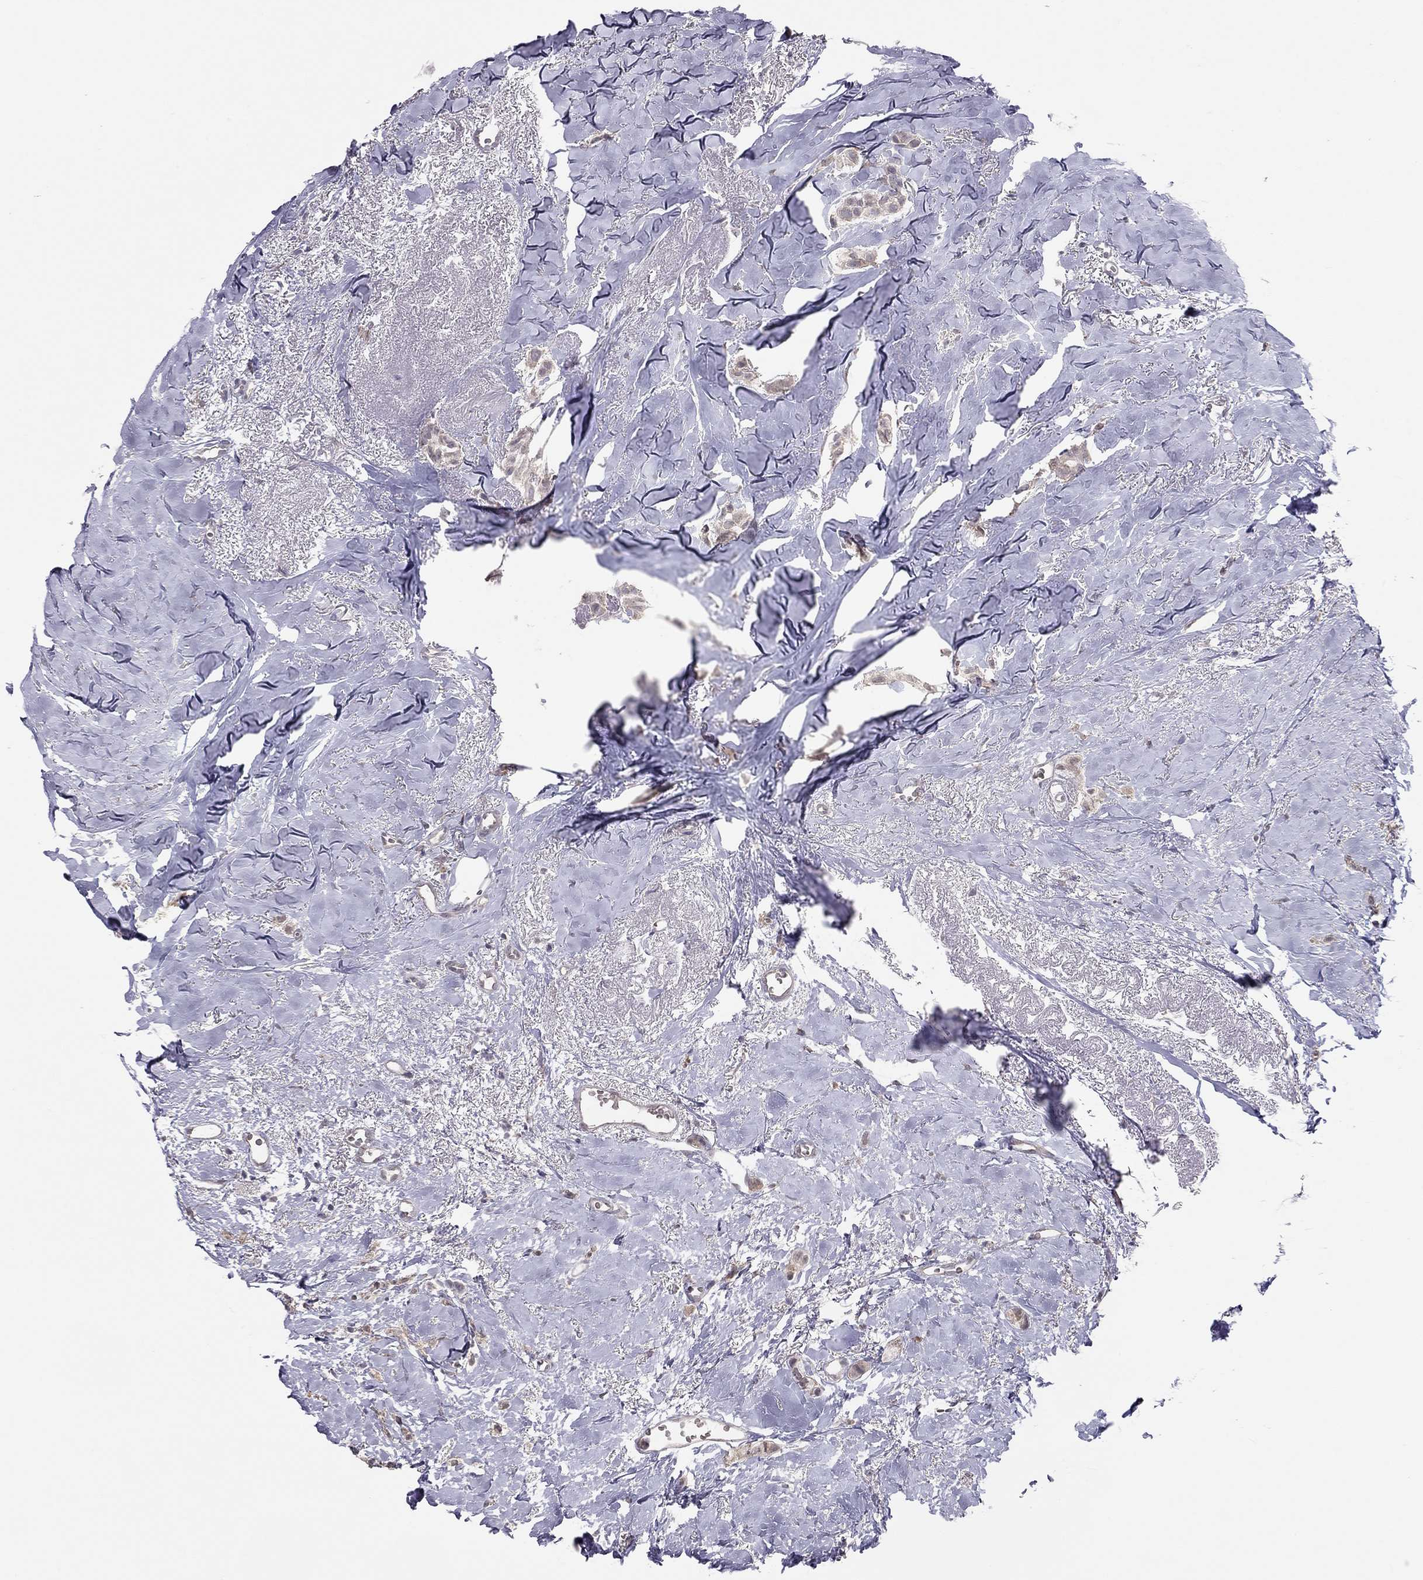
{"staining": {"intensity": "negative", "quantity": "none", "location": "none"}, "tissue": "breast cancer", "cell_type": "Tumor cells", "image_type": "cancer", "snomed": [{"axis": "morphology", "description": "Duct carcinoma"}, {"axis": "topography", "description": "Breast"}], "caption": "This is a image of immunohistochemistry staining of breast cancer, which shows no positivity in tumor cells.", "gene": "HSF2BP", "patient": {"sex": "female", "age": 85}}